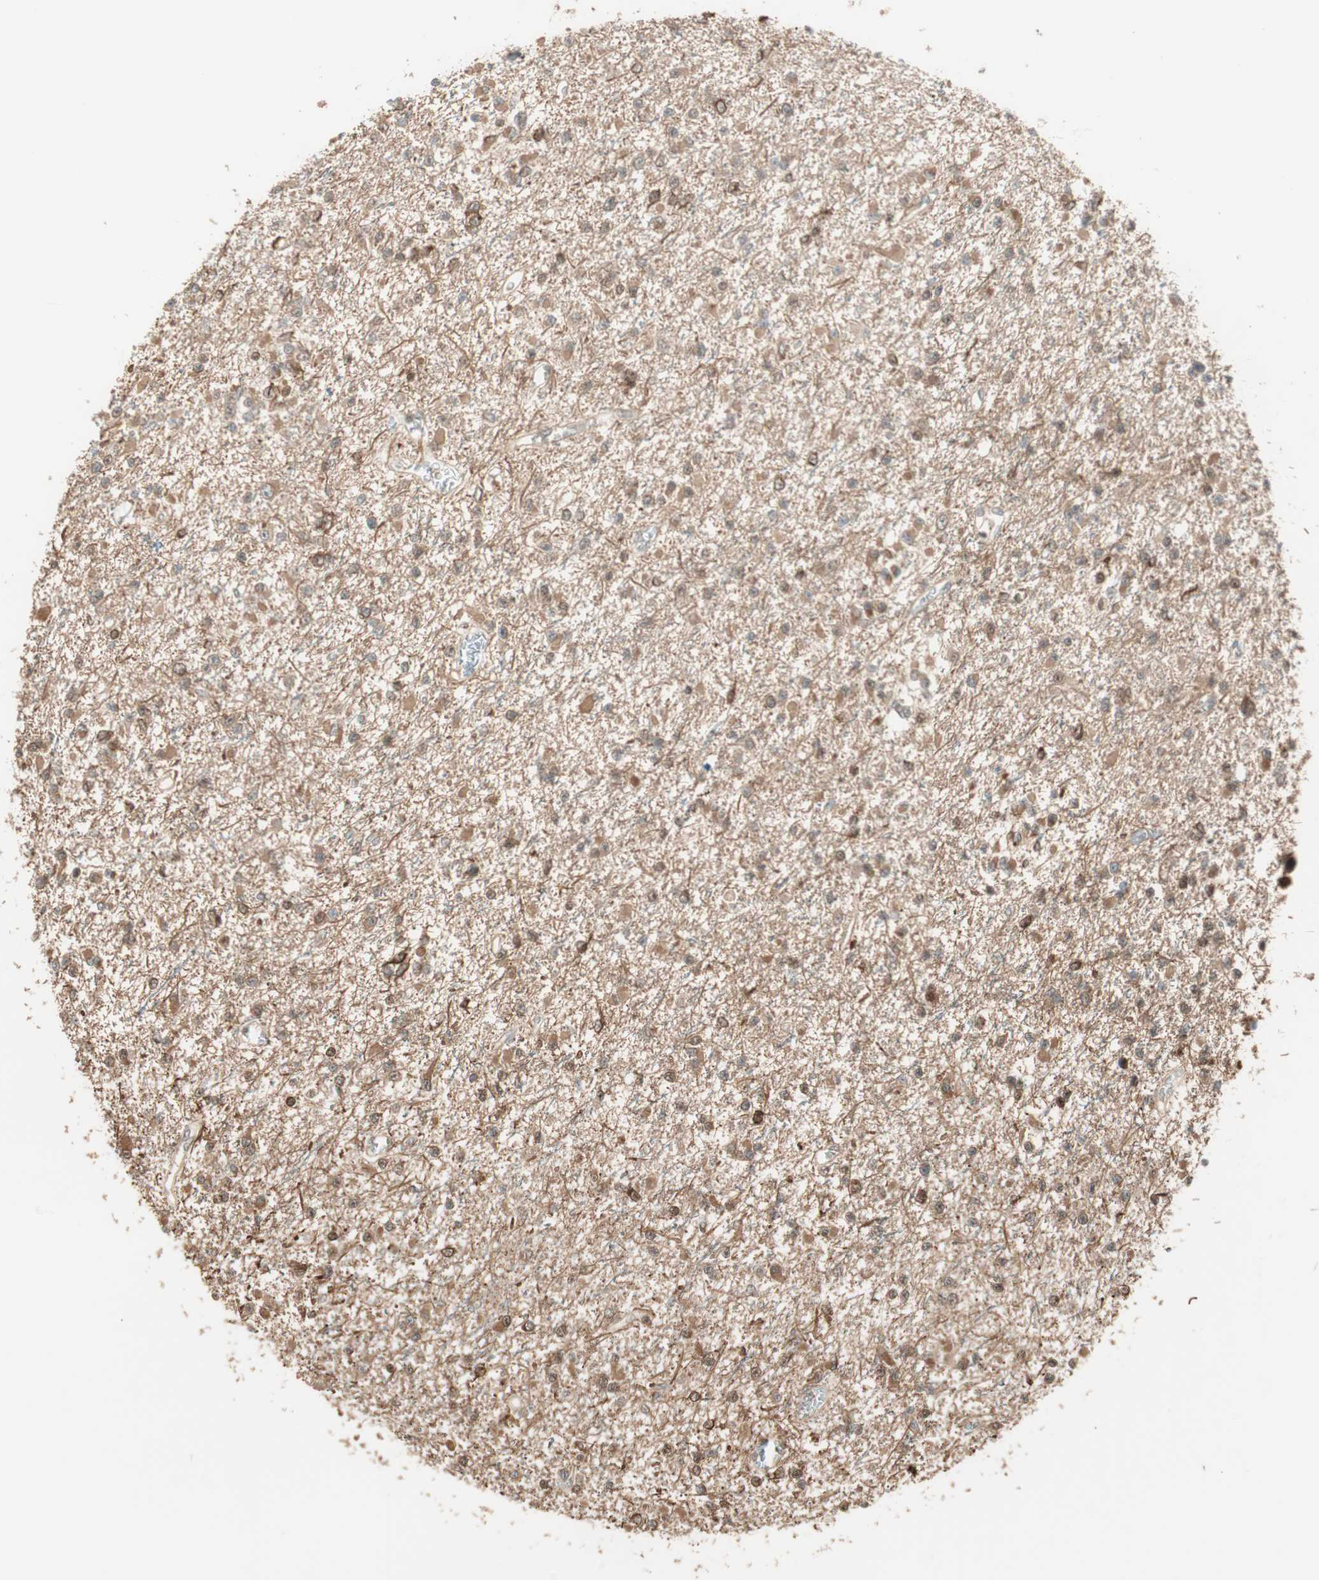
{"staining": {"intensity": "moderate", "quantity": ">75%", "location": "cytoplasmic/membranous"}, "tissue": "glioma", "cell_type": "Tumor cells", "image_type": "cancer", "snomed": [{"axis": "morphology", "description": "Glioma, malignant, Low grade"}, {"axis": "topography", "description": "Brain"}], "caption": "Immunohistochemistry histopathology image of neoplastic tissue: glioma stained using immunohistochemistry exhibits medium levels of moderate protein expression localized specifically in the cytoplasmic/membranous of tumor cells, appearing as a cytoplasmic/membranous brown color.", "gene": "ZNF443", "patient": {"sex": "female", "age": 22}}